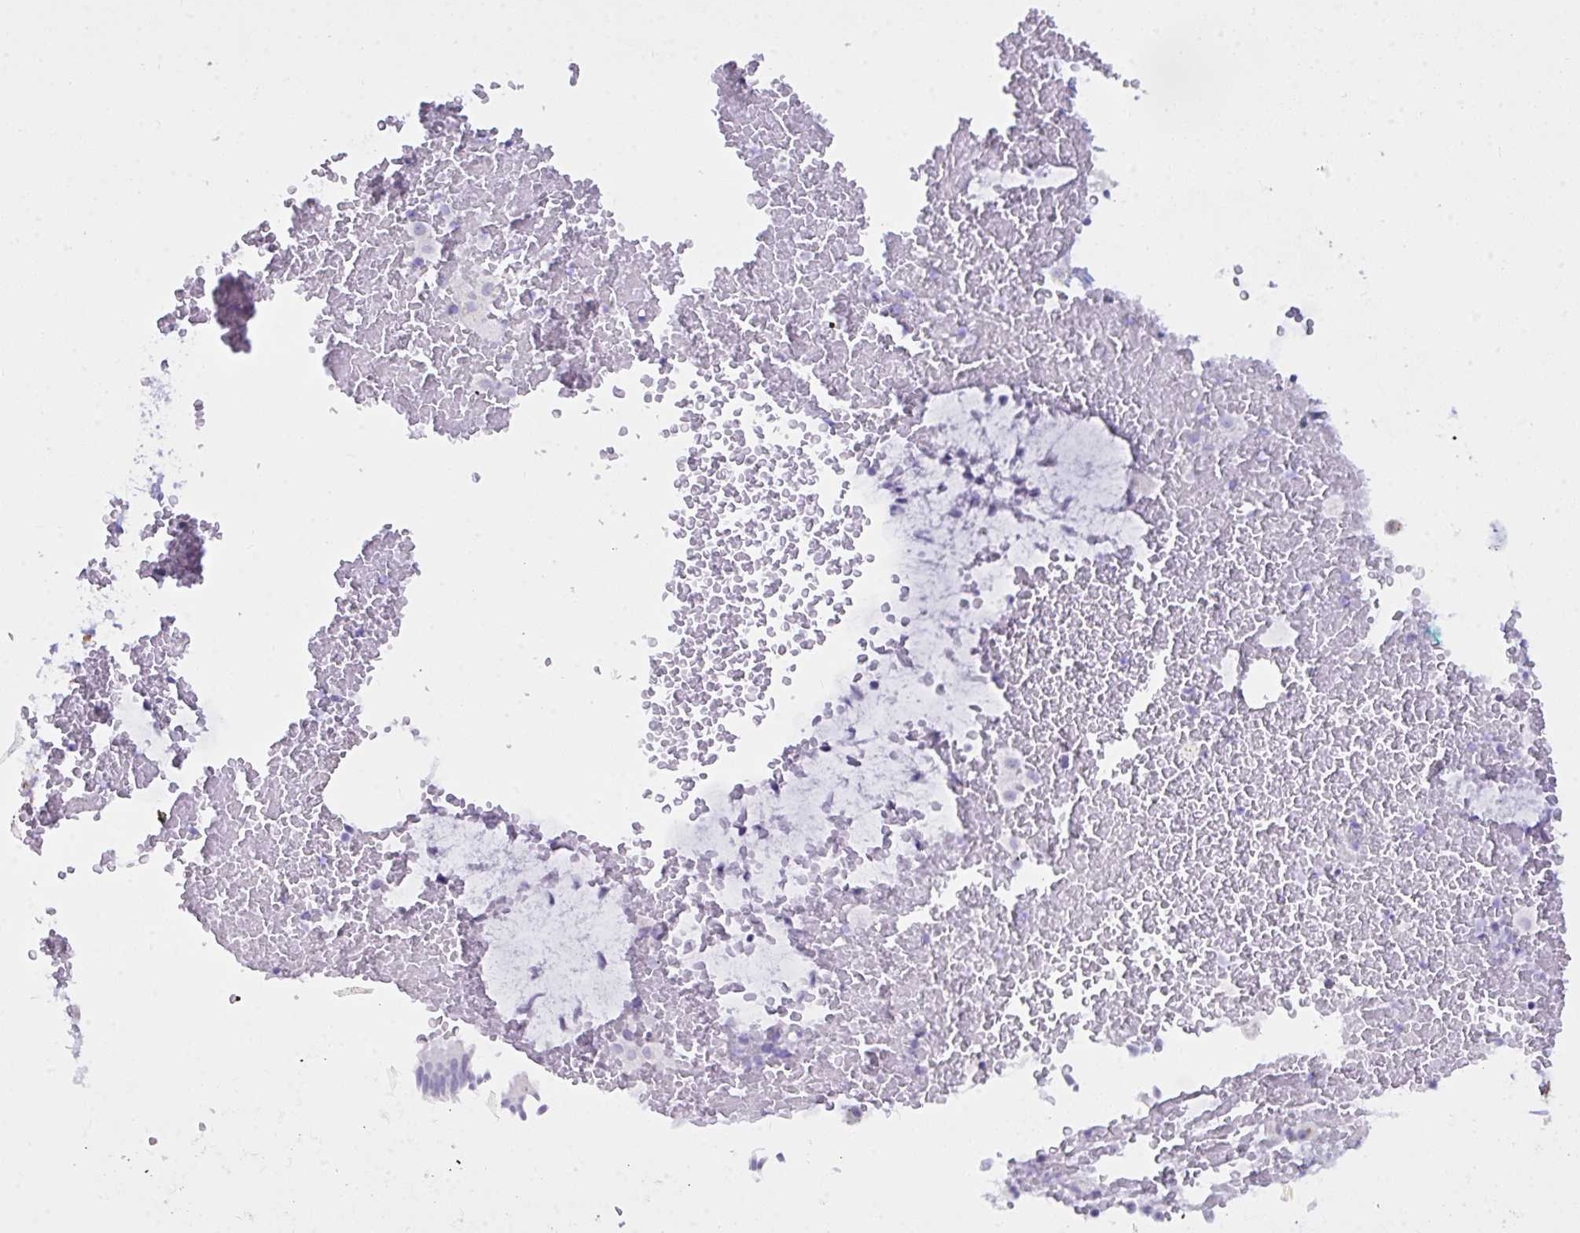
{"staining": {"intensity": "negative", "quantity": "none", "location": "none"}, "tissue": "bronchus", "cell_type": "Respiratory epithelial cells", "image_type": "normal", "snomed": [{"axis": "morphology", "description": "Normal tissue, NOS"}, {"axis": "topography", "description": "Lymph node"}, {"axis": "topography", "description": "Cartilage tissue"}, {"axis": "topography", "description": "Bronchus"}], "caption": "This is an immunohistochemistry micrograph of normal human bronchus. There is no positivity in respiratory epithelial cells.", "gene": "ELN", "patient": {"sex": "female", "age": 70}}